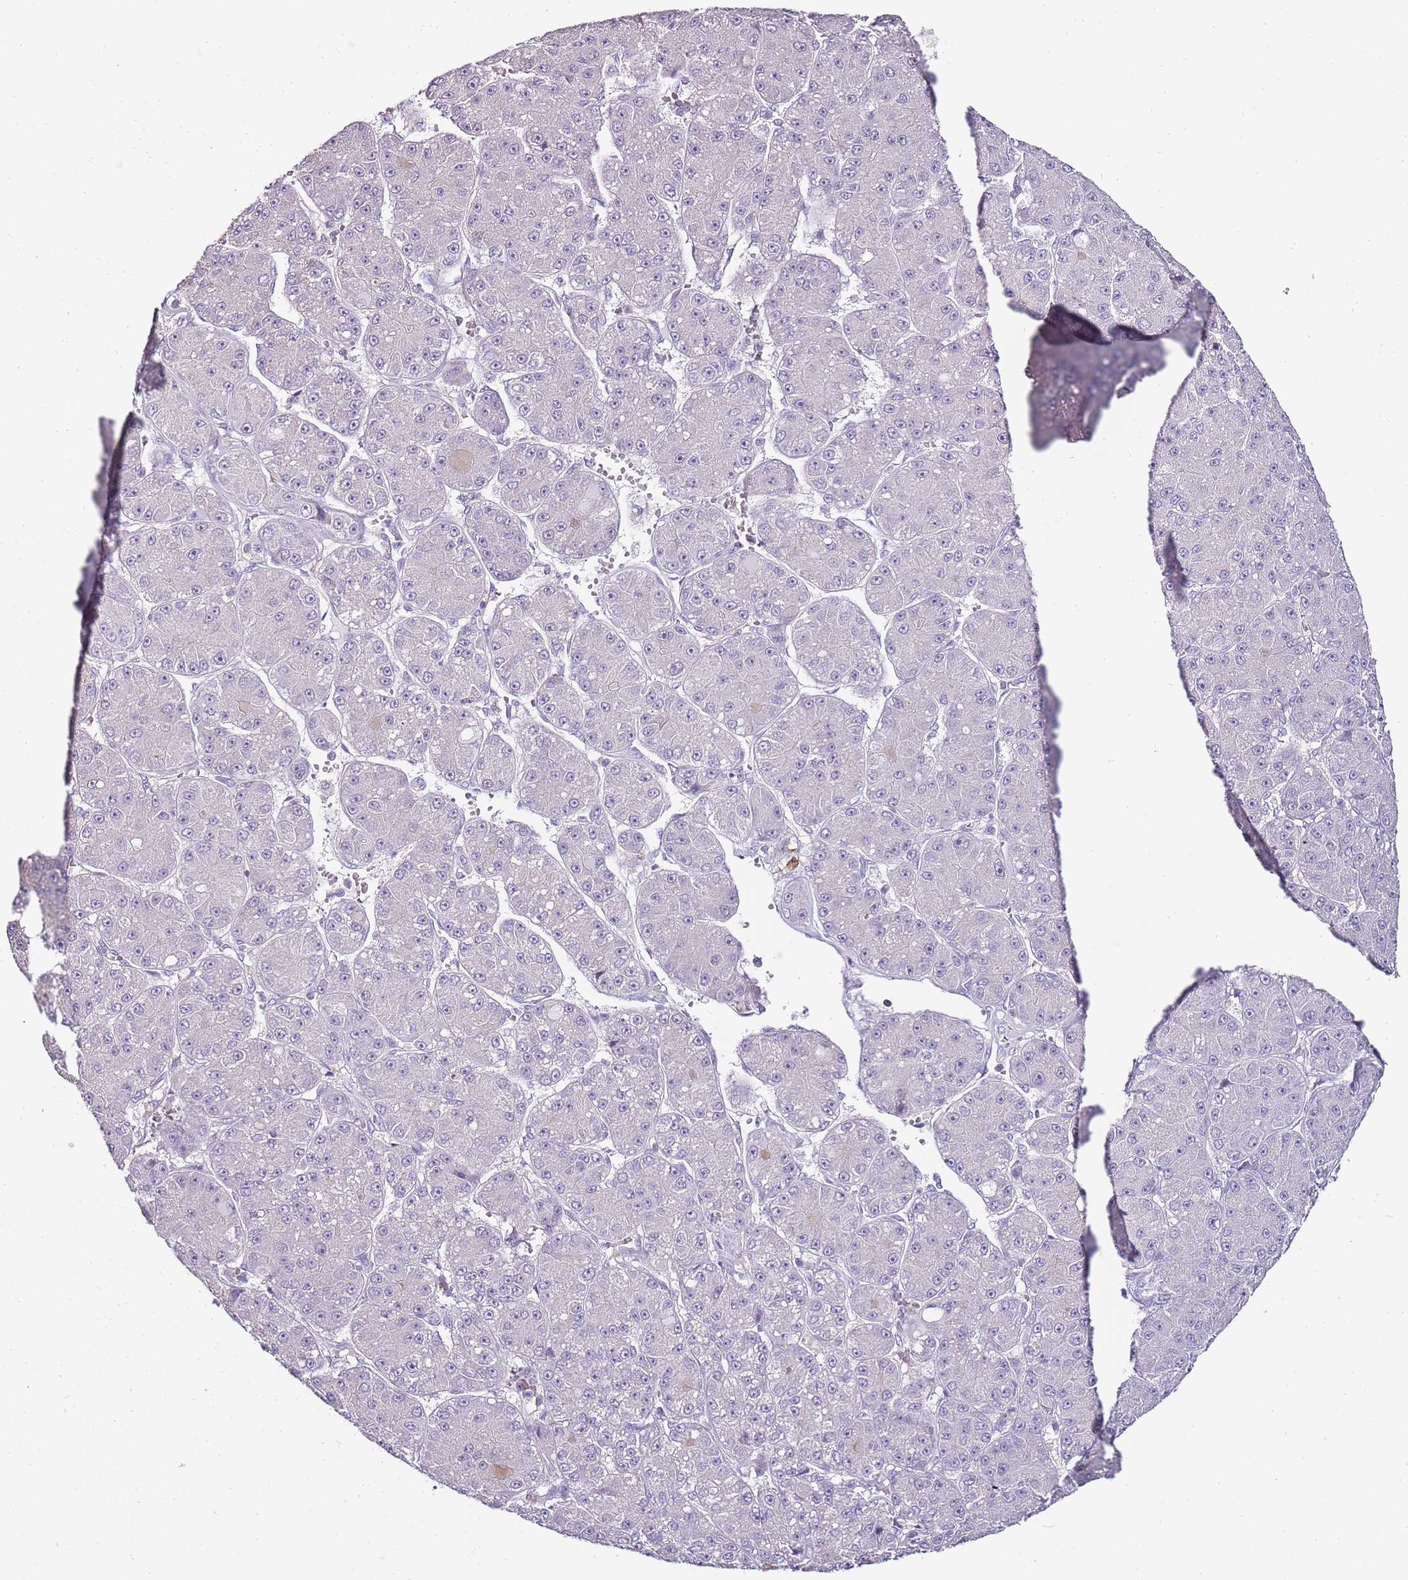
{"staining": {"intensity": "negative", "quantity": "none", "location": "none"}, "tissue": "liver cancer", "cell_type": "Tumor cells", "image_type": "cancer", "snomed": [{"axis": "morphology", "description": "Carcinoma, Hepatocellular, NOS"}, {"axis": "topography", "description": "Liver"}], "caption": "Tumor cells show no significant expression in liver cancer. (DAB (3,3'-diaminobenzidine) immunohistochemistry, high magnification).", "gene": "ZBP1", "patient": {"sex": "male", "age": 67}}